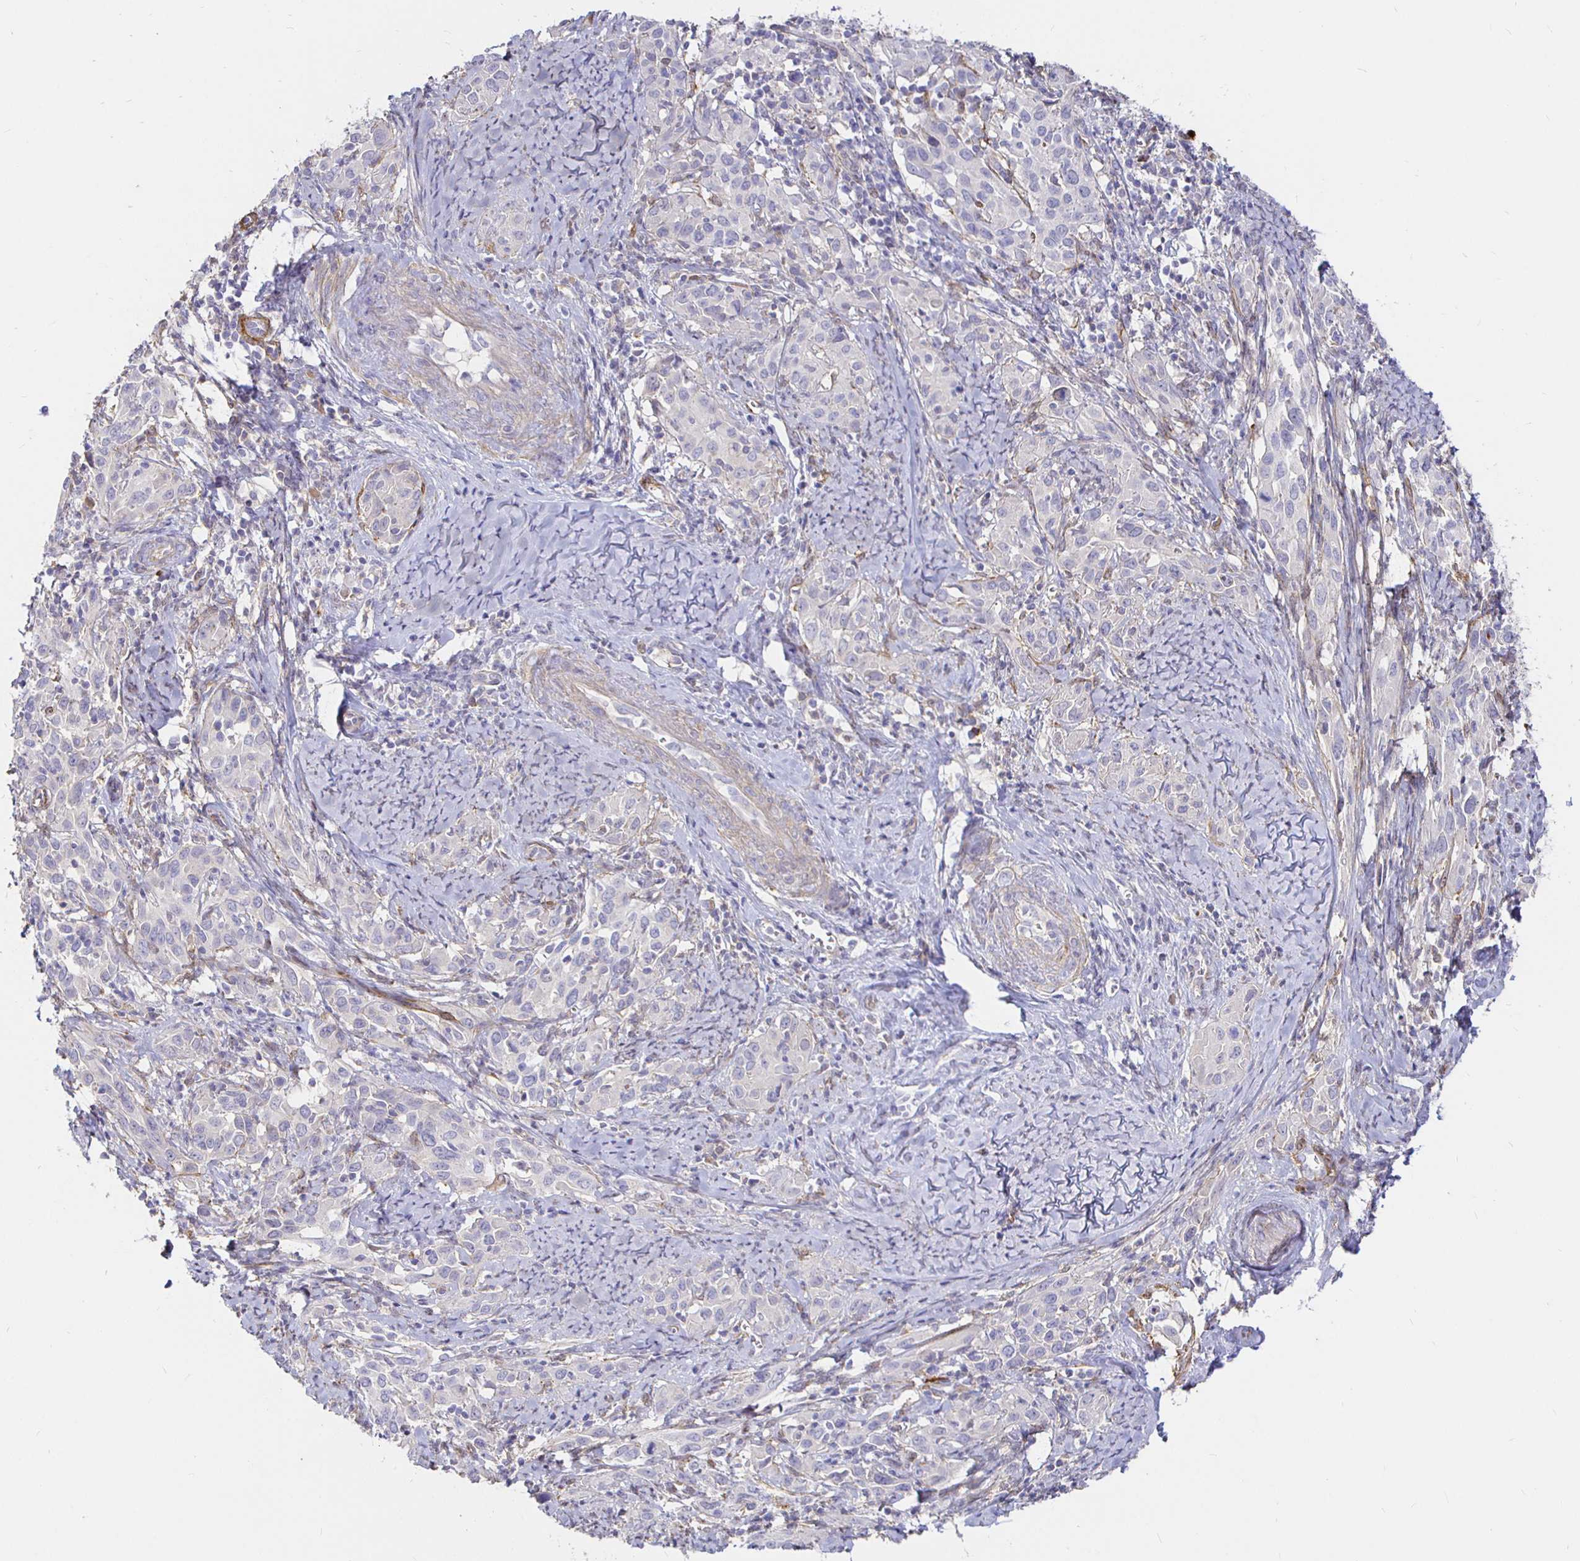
{"staining": {"intensity": "negative", "quantity": "none", "location": "none"}, "tissue": "cervical cancer", "cell_type": "Tumor cells", "image_type": "cancer", "snomed": [{"axis": "morphology", "description": "Squamous cell carcinoma, NOS"}, {"axis": "topography", "description": "Cervix"}], "caption": "Immunohistochemistry histopathology image of human squamous cell carcinoma (cervical) stained for a protein (brown), which displays no expression in tumor cells.", "gene": "PALM2AKAP2", "patient": {"sex": "female", "age": 51}}